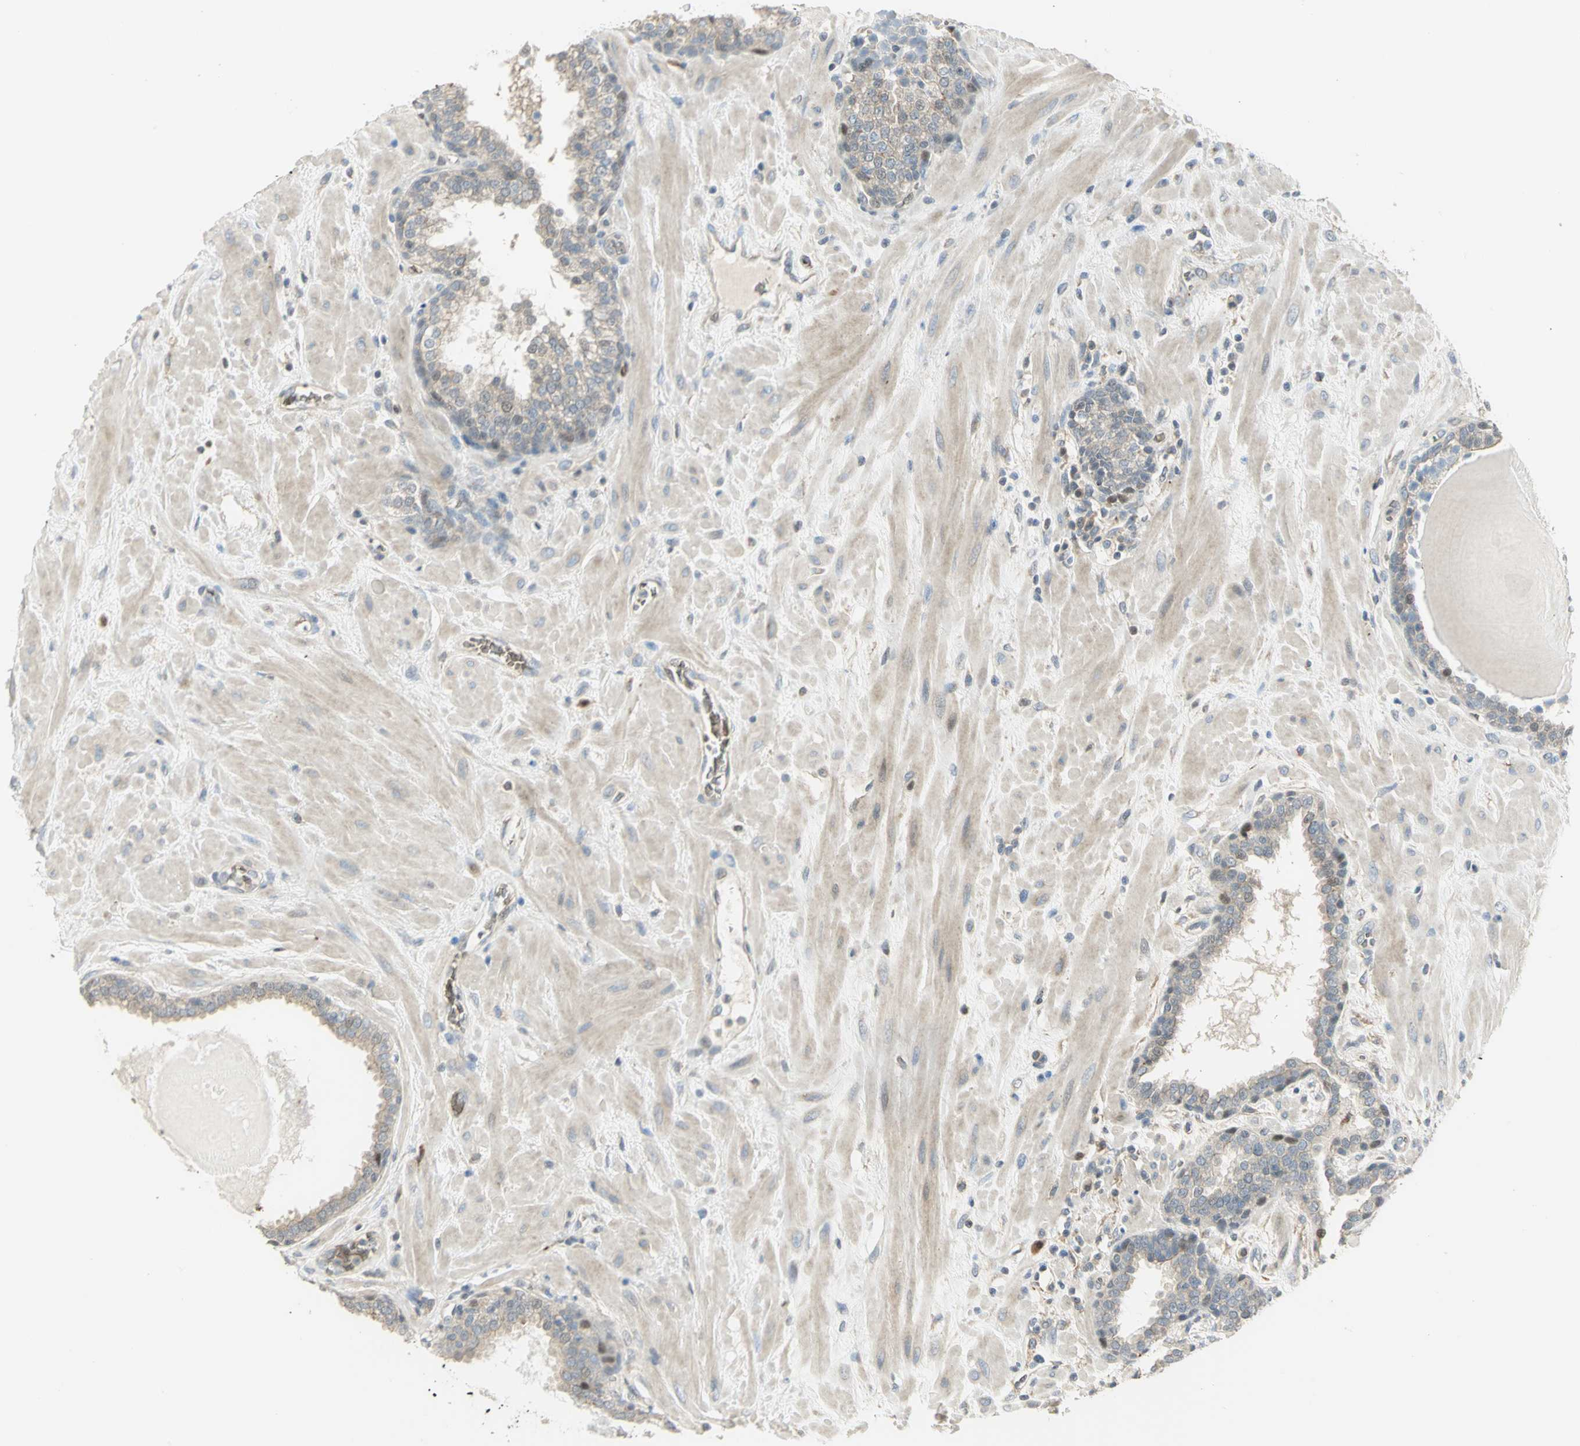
{"staining": {"intensity": "weak", "quantity": "<25%", "location": "cytoplasmic/membranous"}, "tissue": "prostate", "cell_type": "Glandular cells", "image_type": "normal", "snomed": [{"axis": "morphology", "description": "Normal tissue, NOS"}, {"axis": "topography", "description": "Prostate"}], "caption": "This photomicrograph is of normal prostate stained with IHC to label a protein in brown with the nuclei are counter-stained blue. There is no expression in glandular cells.", "gene": "ANK1", "patient": {"sex": "male", "age": 51}}